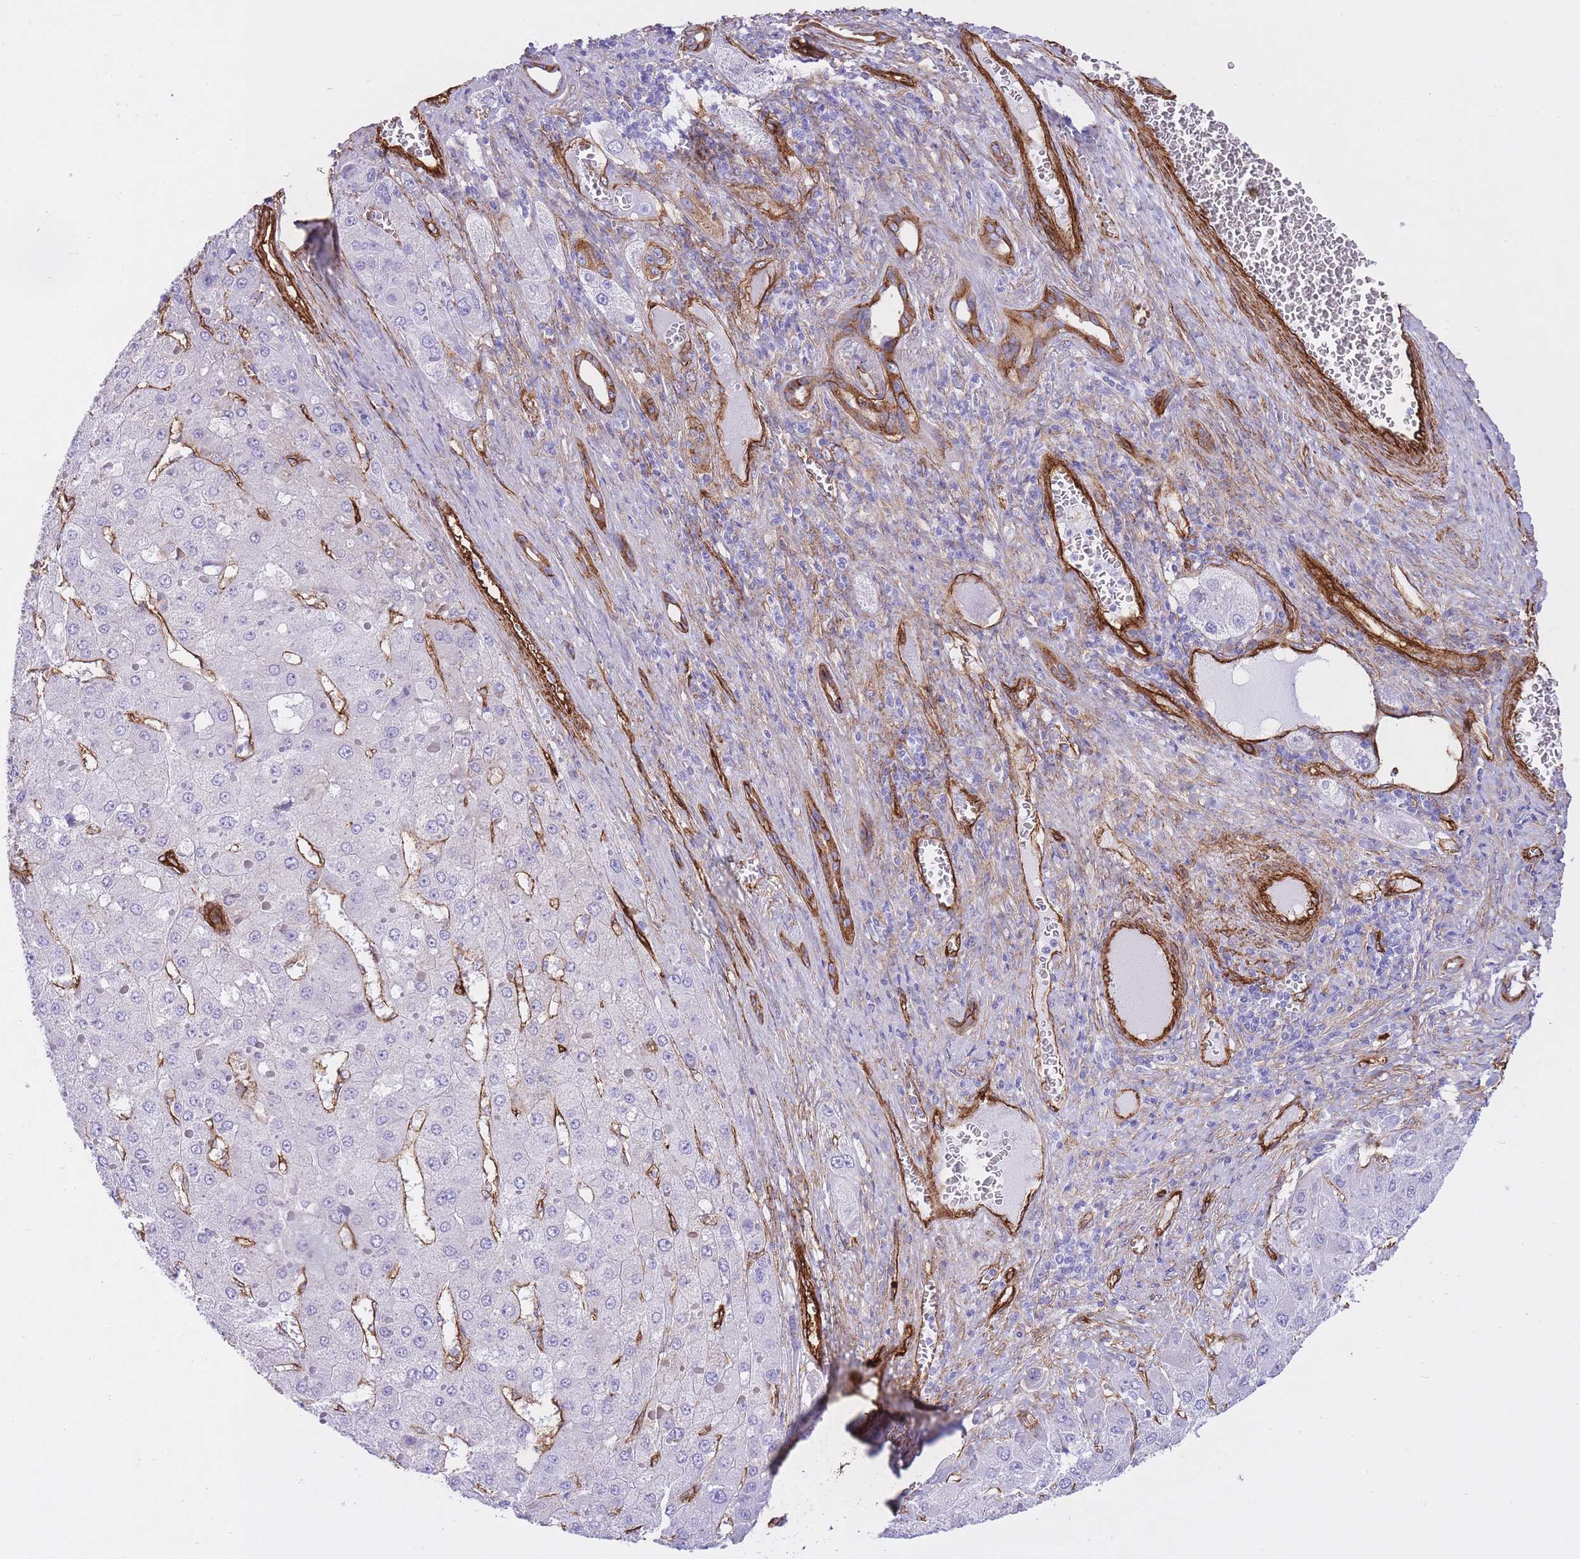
{"staining": {"intensity": "negative", "quantity": "none", "location": "none"}, "tissue": "liver cancer", "cell_type": "Tumor cells", "image_type": "cancer", "snomed": [{"axis": "morphology", "description": "Carcinoma, Hepatocellular, NOS"}, {"axis": "topography", "description": "Liver"}], "caption": "This is an immunohistochemistry (IHC) micrograph of liver cancer. There is no positivity in tumor cells.", "gene": "CAVIN1", "patient": {"sex": "female", "age": 73}}